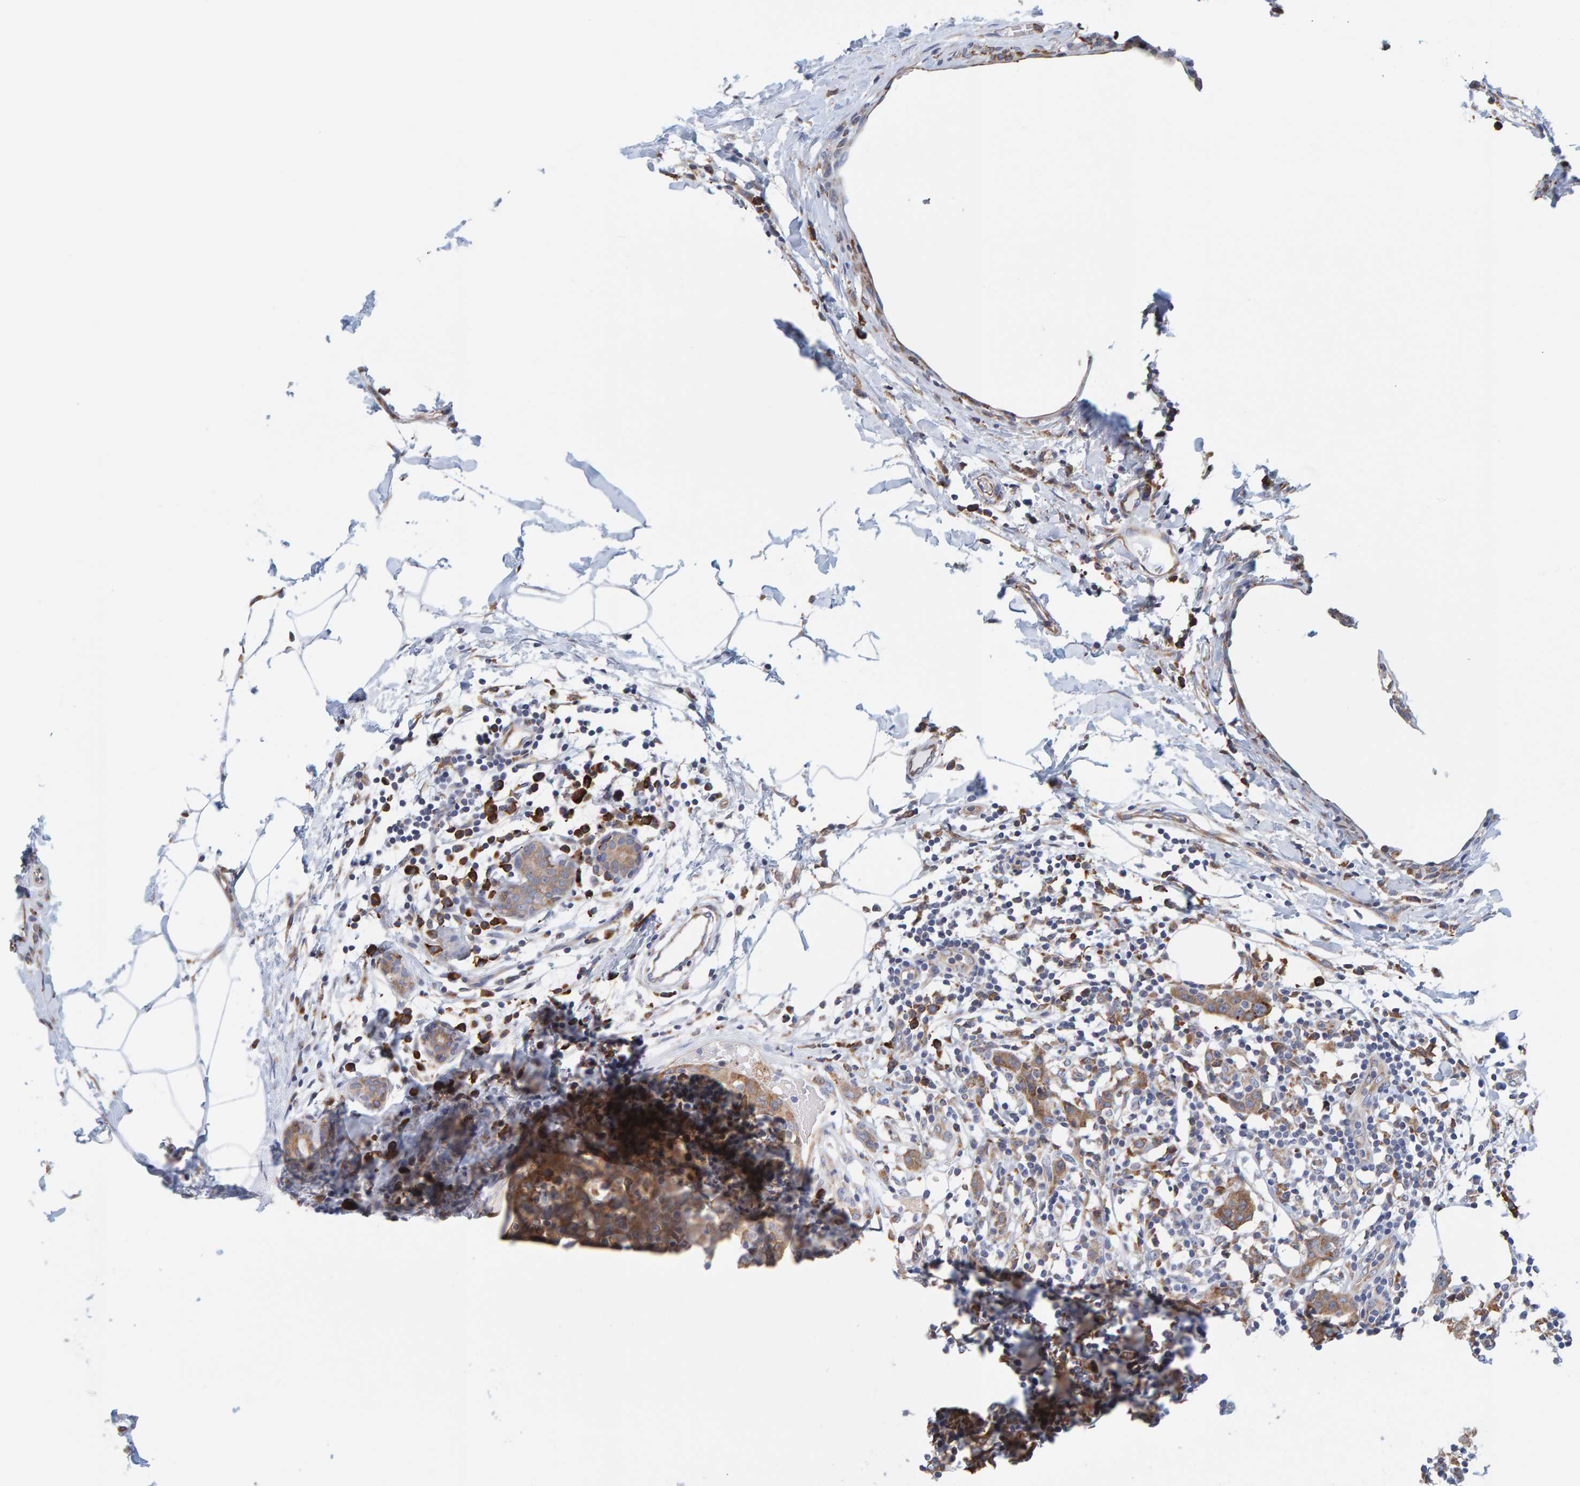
{"staining": {"intensity": "moderate", "quantity": ">75%", "location": "cytoplasmic/membranous"}, "tissue": "breast cancer", "cell_type": "Tumor cells", "image_type": "cancer", "snomed": [{"axis": "morphology", "description": "Normal tissue, NOS"}, {"axis": "morphology", "description": "Duct carcinoma"}, {"axis": "topography", "description": "Breast"}], "caption": "IHC (DAB) staining of human breast intraductal carcinoma reveals moderate cytoplasmic/membranous protein positivity in approximately >75% of tumor cells.", "gene": "SGPL1", "patient": {"sex": "female", "age": 37}}